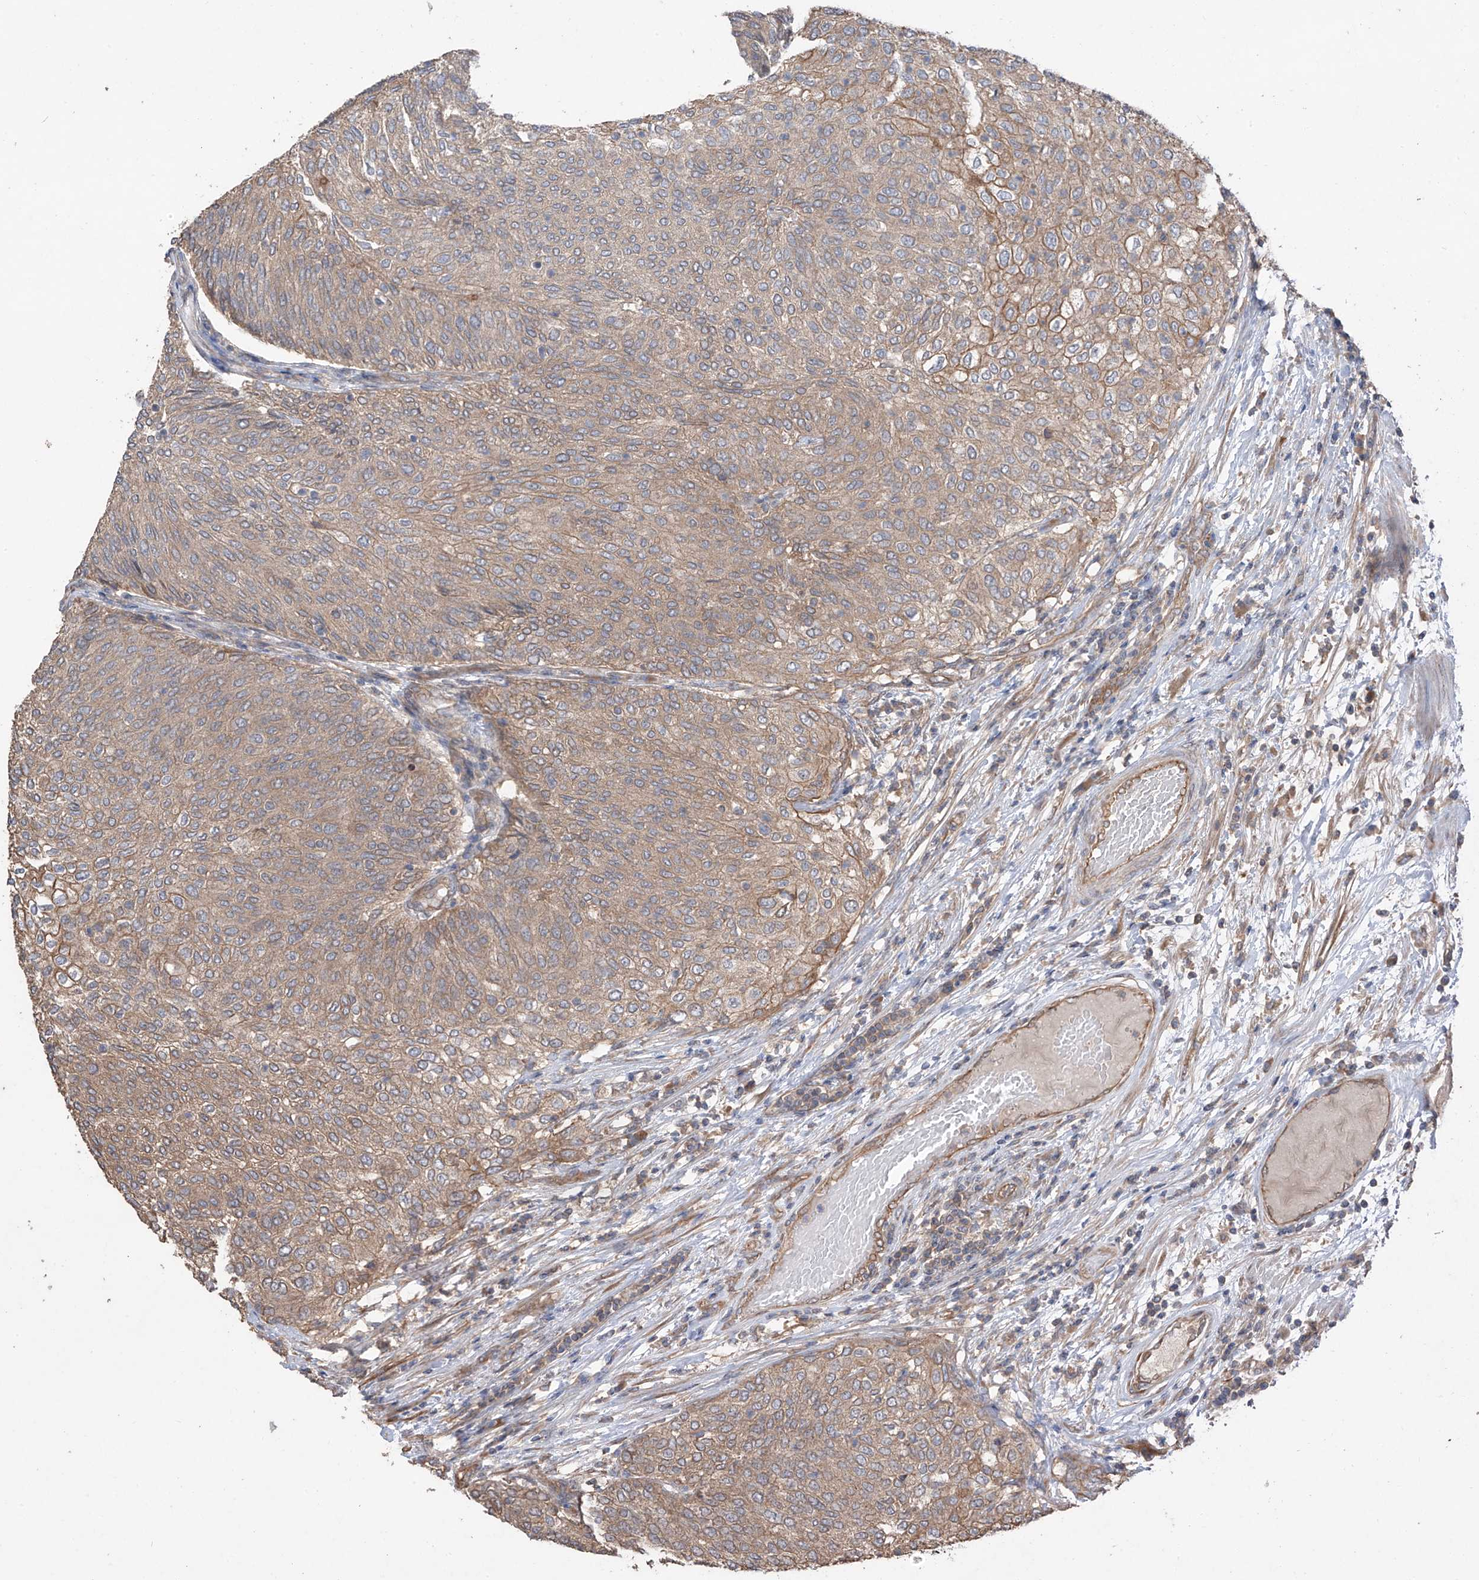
{"staining": {"intensity": "moderate", "quantity": "25%-75%", "location": "cytoplasmic/membranous"}, "tissue": "urothelial cancer", "cell_type": "Tumor cells", "image_type": "cancer", "snomed": [{"axis": "morphology", "description": "Urothelial carcinoma, Low grade"}, {"axis": "topography", "description": "Urinary bladder"}], "caption": "DAB immunohistochemical staining of low-grade urothelial carcinoma displays moderate cytoplasmic/membranous protein expression in about 25%-75% of tumor cells.", "gene": "AGBL5", "patient": {"sex": "female", "age": 79}}